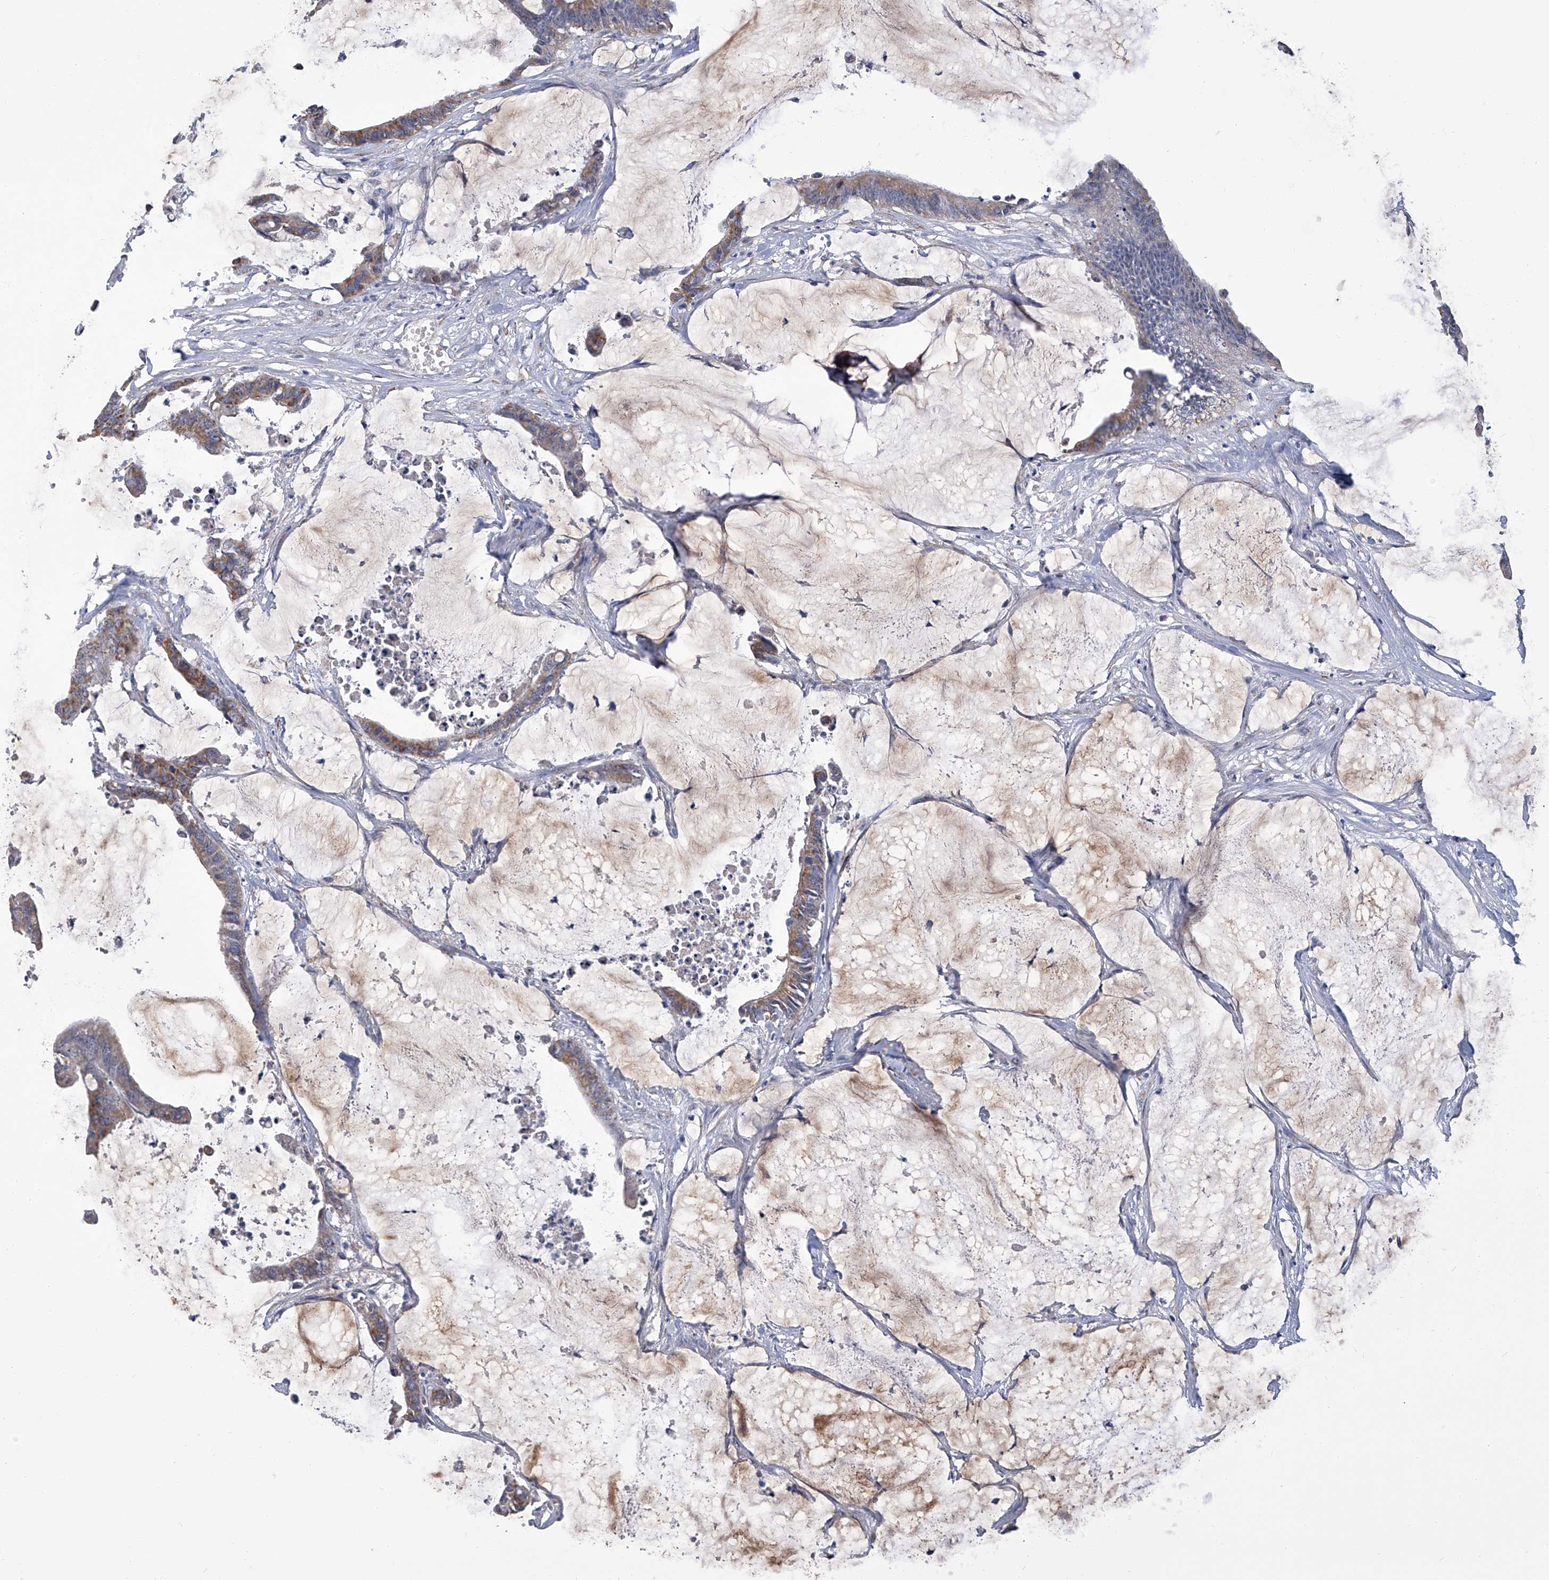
{"staining": {"intensity": "weak", "quantity": ">75%", "location": "cytoplasmic/membranous"}, "tissue": "colorectal cancer", "cell_type": "Tumor cells", "image_type": "cancer", "snomed": [{"axis": "morphology", "description": "Adenocarcinoma, NOS"}, {"axis": "topography", "description": "Rectum"}], "caption": "This is a photomicrograph of IHC staining of colorectal adenocarcinoma, which shows weak positivity in the cytoplasmic/membranous of tumor cells.", "gene": "OAT", "patient": {"sex": "female", "age": 66}}